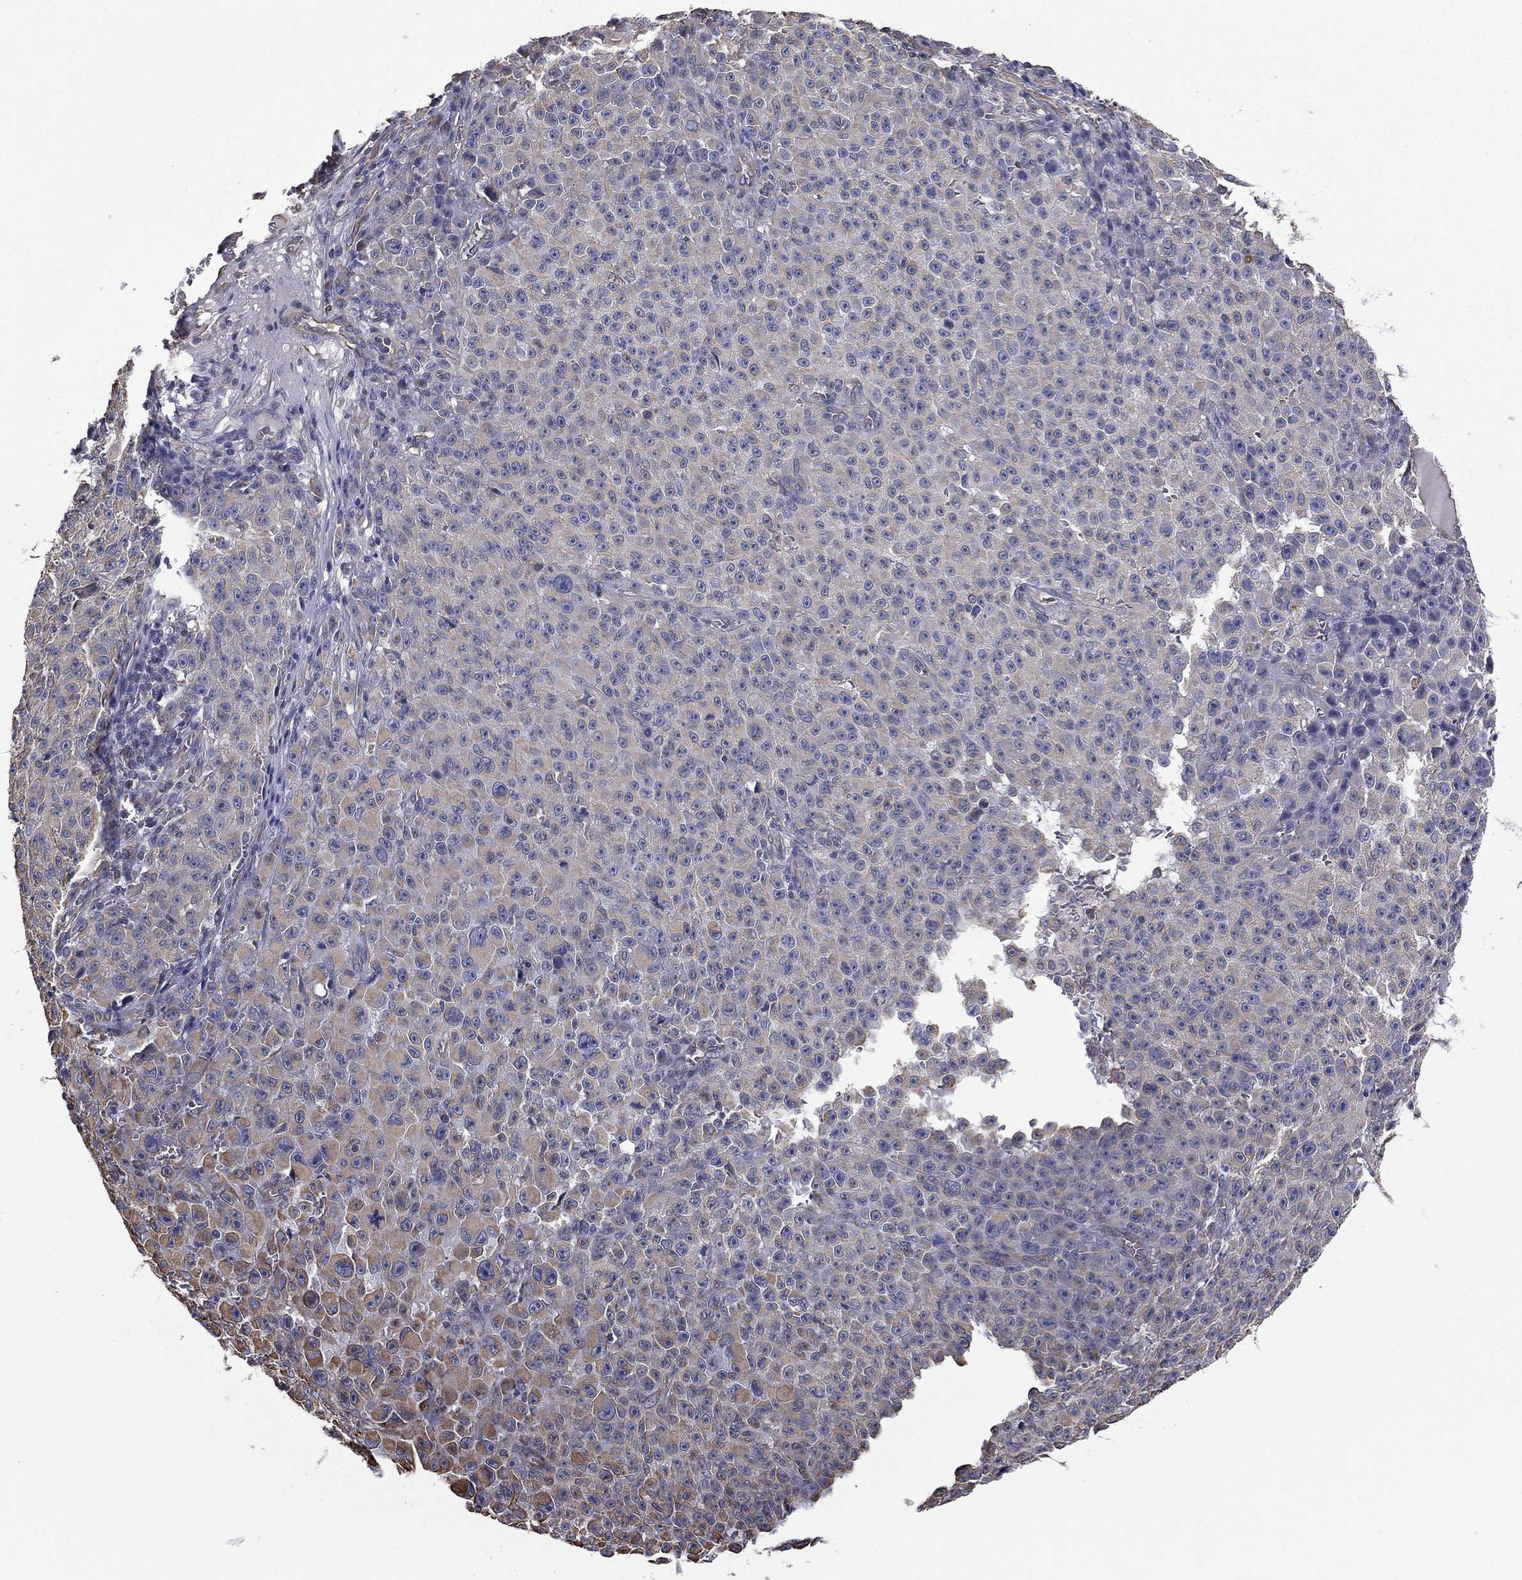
{"staining": {"intensity": "weak", "quantity": "<25%", "location": "cytoplasmic/membranous"}, "tissue": "melanoma", "cell_type": "Tumor cells", "image_type": "cancer", "snomed": [{"axis": "morphology", "description": "Malignant melanoma, NOS"}, {"axis": "topography", "description": "Skin"}], "caption": "A photomicrograph of malignant melanoma stained for a protein displays no brown staining in tumor cells. (Stains: DAB IHC with hematoxylin counter stain, Microscopy: brightfield microscopy at high magnification).", "gene": "SCUBE1", "patient": {"sex": "female", "age": 82}}